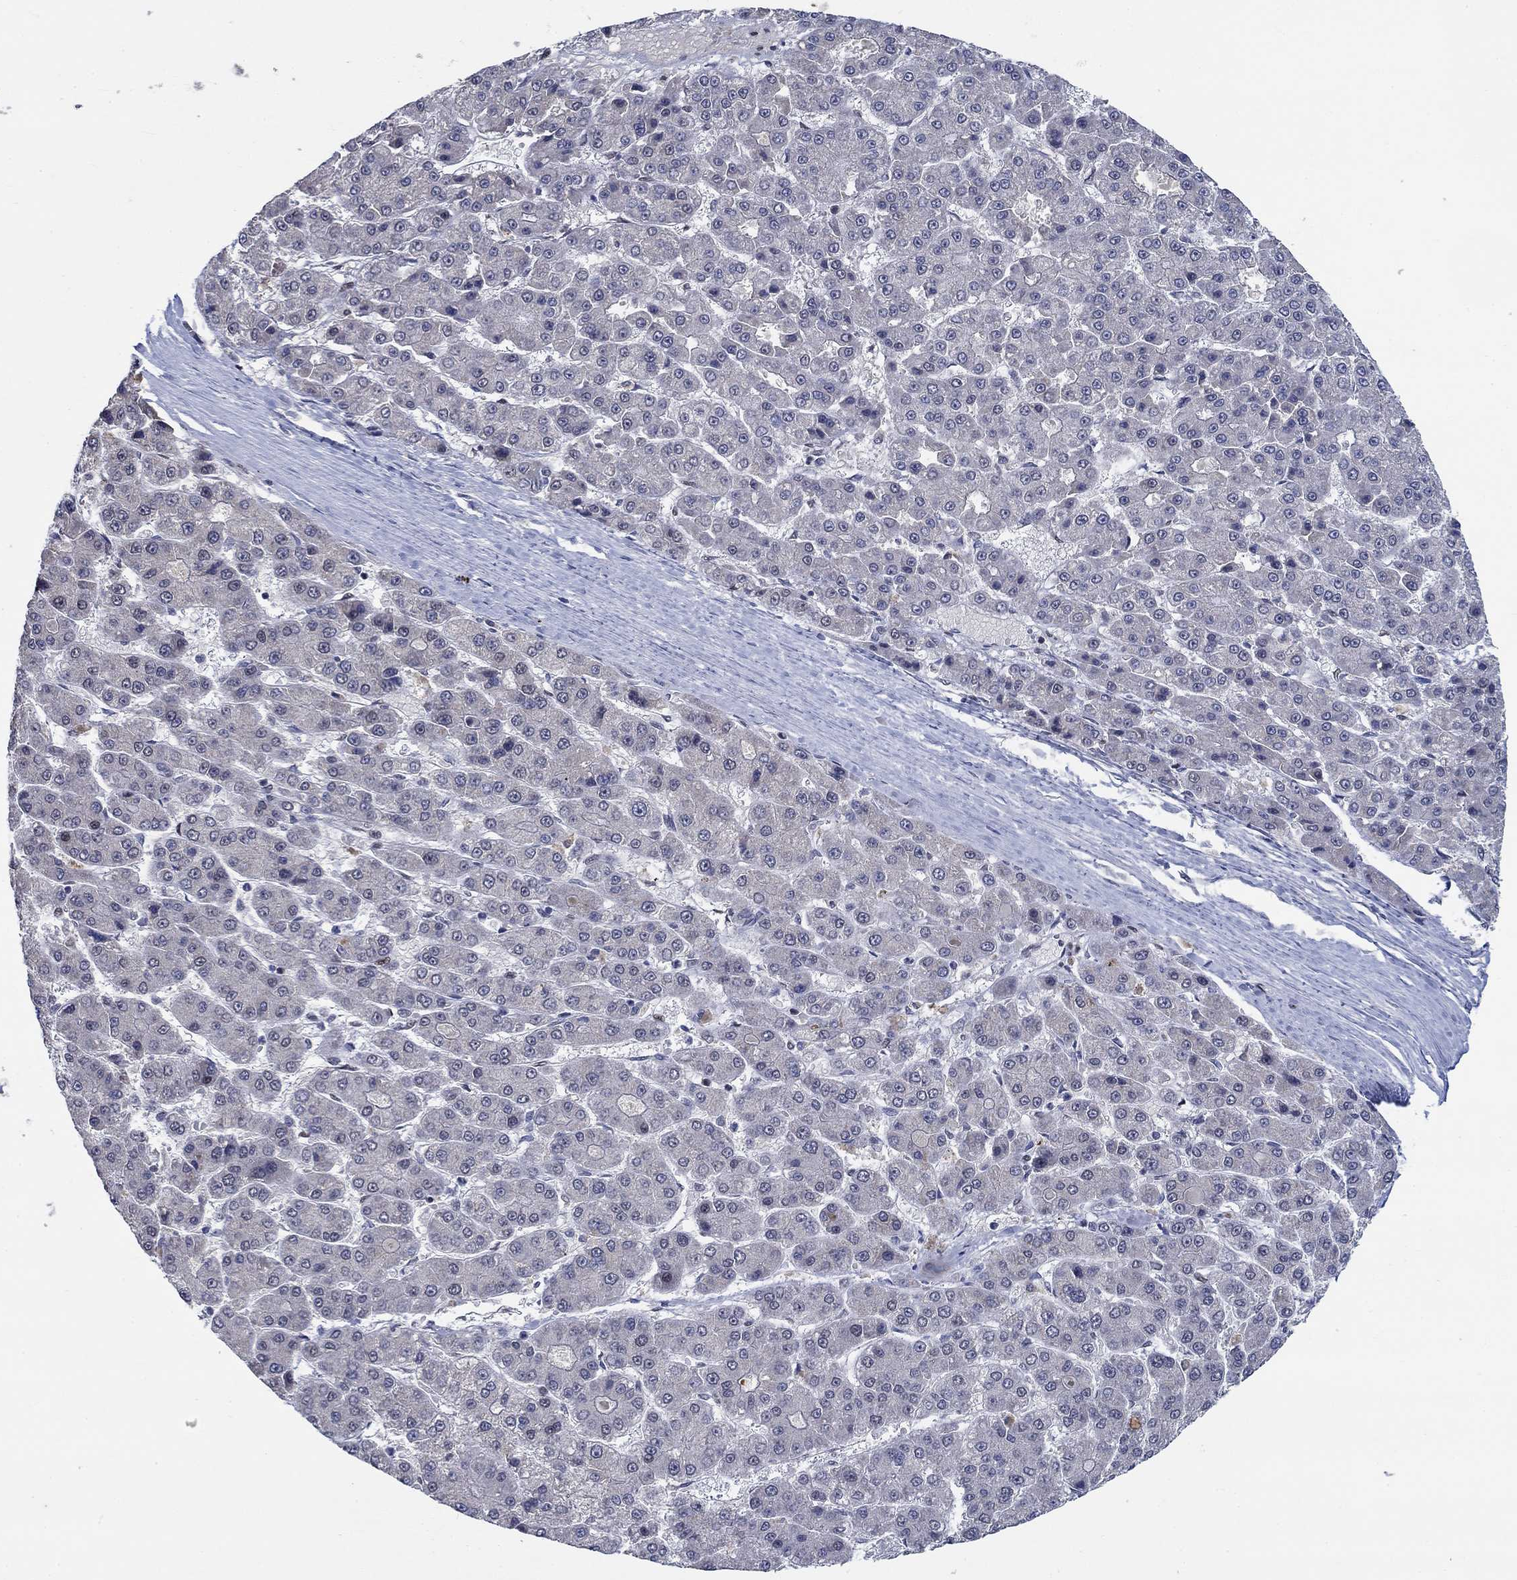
{"staining": {"intensity": "negative", "quantity": "none", "location": "none"}, "tissue": "liver cancer", "cell_type": "Tumor cells", "image_type": "cancer", "snomed": [{"axis": "morphology", "description": "Carcinoma, Hepatocellular, NOS"}, {"axis": "topography", "description": "Liver"}], "caption": "A micrograph of liver cancer (hepatocellular carcinoma) stained for a protein demonstrates no brown staining in tumor cells. The staining was performed using DAB (3,3'-diaminobenzidine) to visualize the protein expression in brown, while the nuclei were stained in blue with hematoxylin (Magnification: 20x).", "gene": "HTN1", "patient": {"sex": "male", "age": 70}}